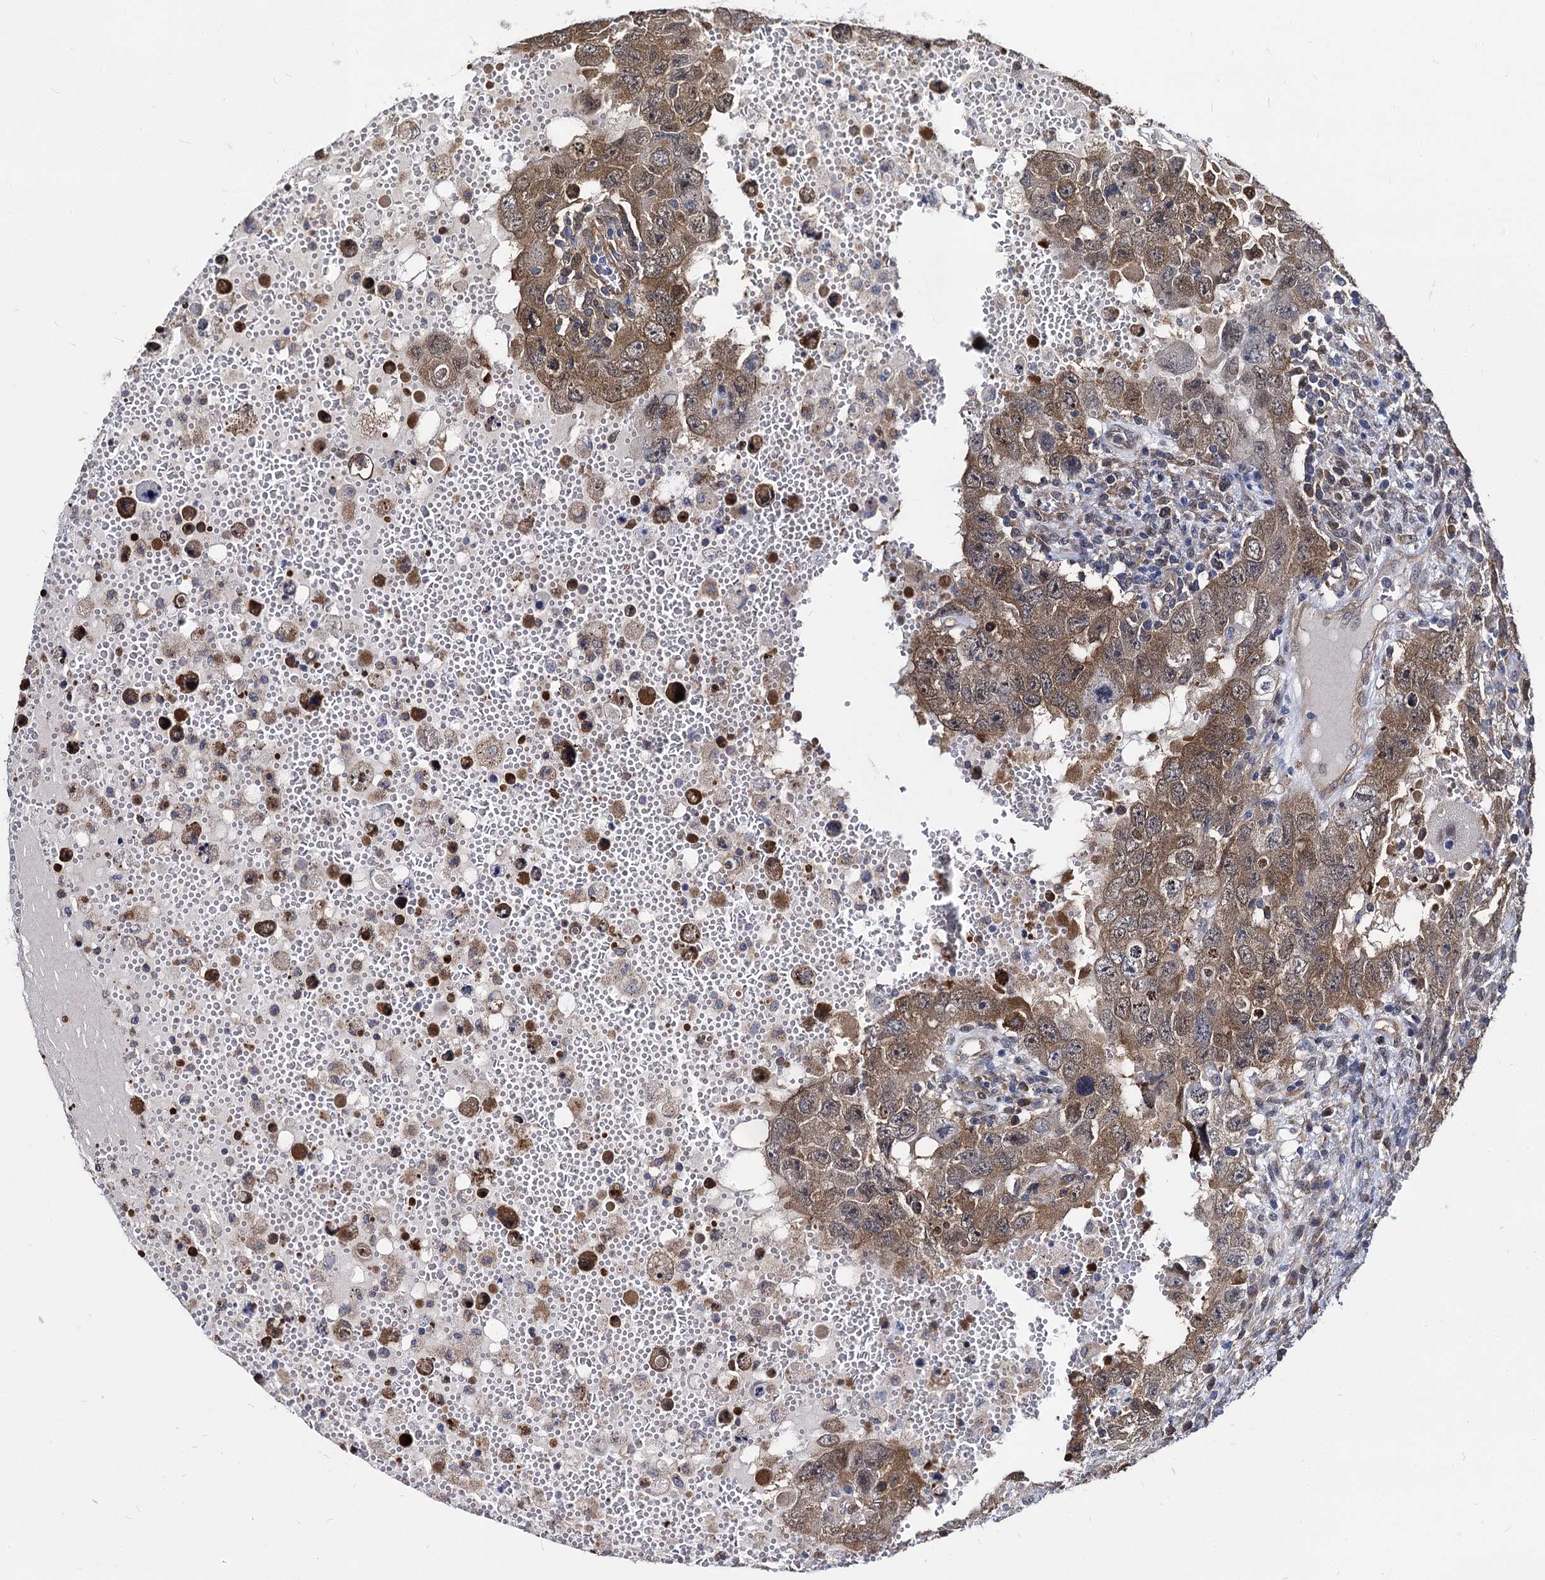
{"staining": {"intensity": "moderate", "quantity": ">75%", "location": "cytoplasmic/membranous"}, "tissue": "testis cancer", "cell_type": "Tumor cells", "image_type": "cancer", "snomed": [{"axis": "morphology", "description": "Carcinoma, Embryonal, NOS"}, {"axis": "topography", "description": "Testis"}], "caption": "A histopathology image showing moderate cytoplasmic/membranous positivity in about >75% of tumor cells in embryonal carcinoma (testis), as visualized by brown immunohistochemical staining.", "gene": "NME1", "patient": {"sex": "male", "age": 26}}